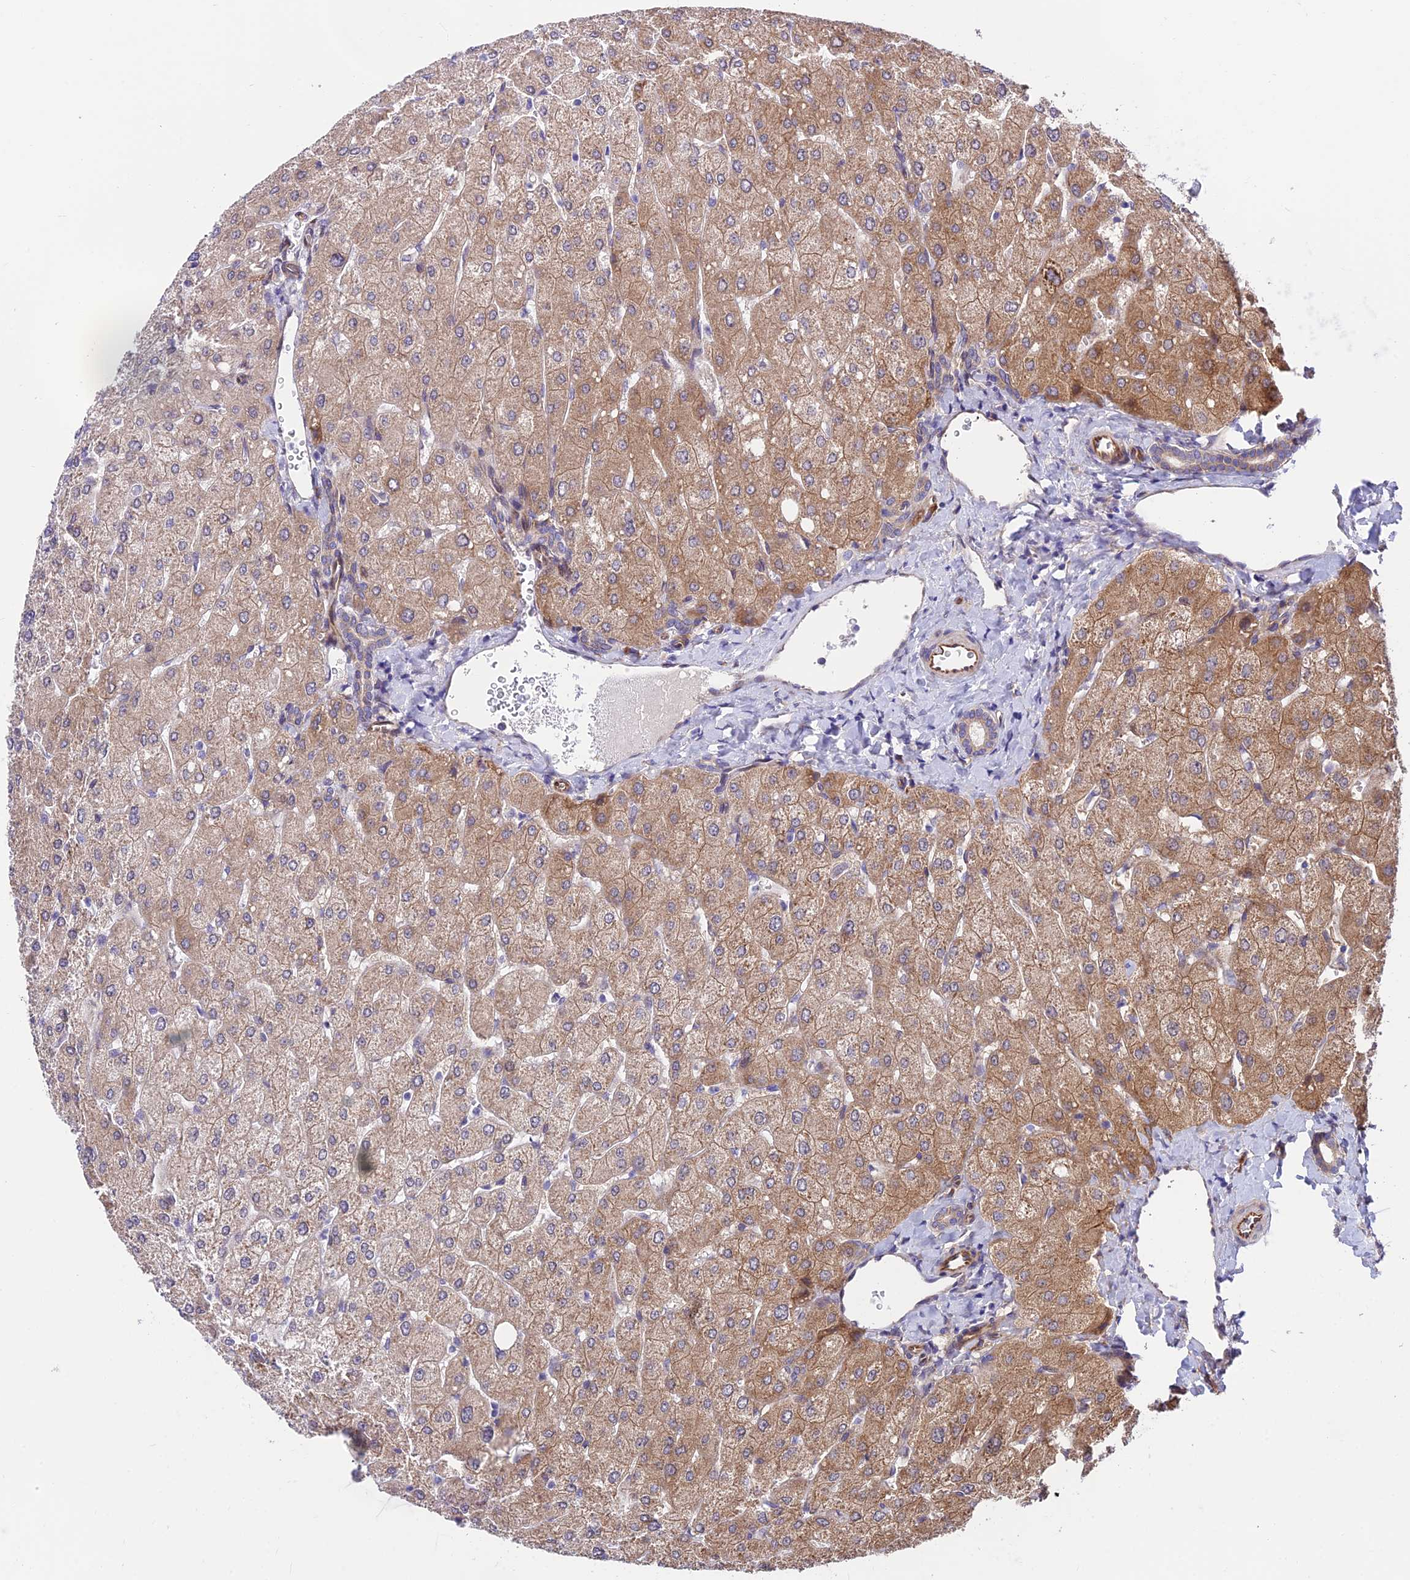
{"staining": {"intensity": "weak", "quantity": "25%-75%", "location": "cytoplasmic/membranous"}, "tissue": "liver", "cell_type": "Cholangiocytes", "image_type": "normal", "snomed": [{"axis": "morphology", "description": "Normal tissue, NOS"}, {"axis": "topography", "description": "Liver"}], "caption": "Immunohistochemistry (IHC) of benign liver shows low levels of weak cytoplasmic/membranous expression in about 25%-75% of cholangiocytes. Immunohistochemistry (IHC) stains the protein of interest in brown and the nuclei are stained blue.", "gene": "EXOC3L4", "patient": {"sex": "male", "age": 55}}